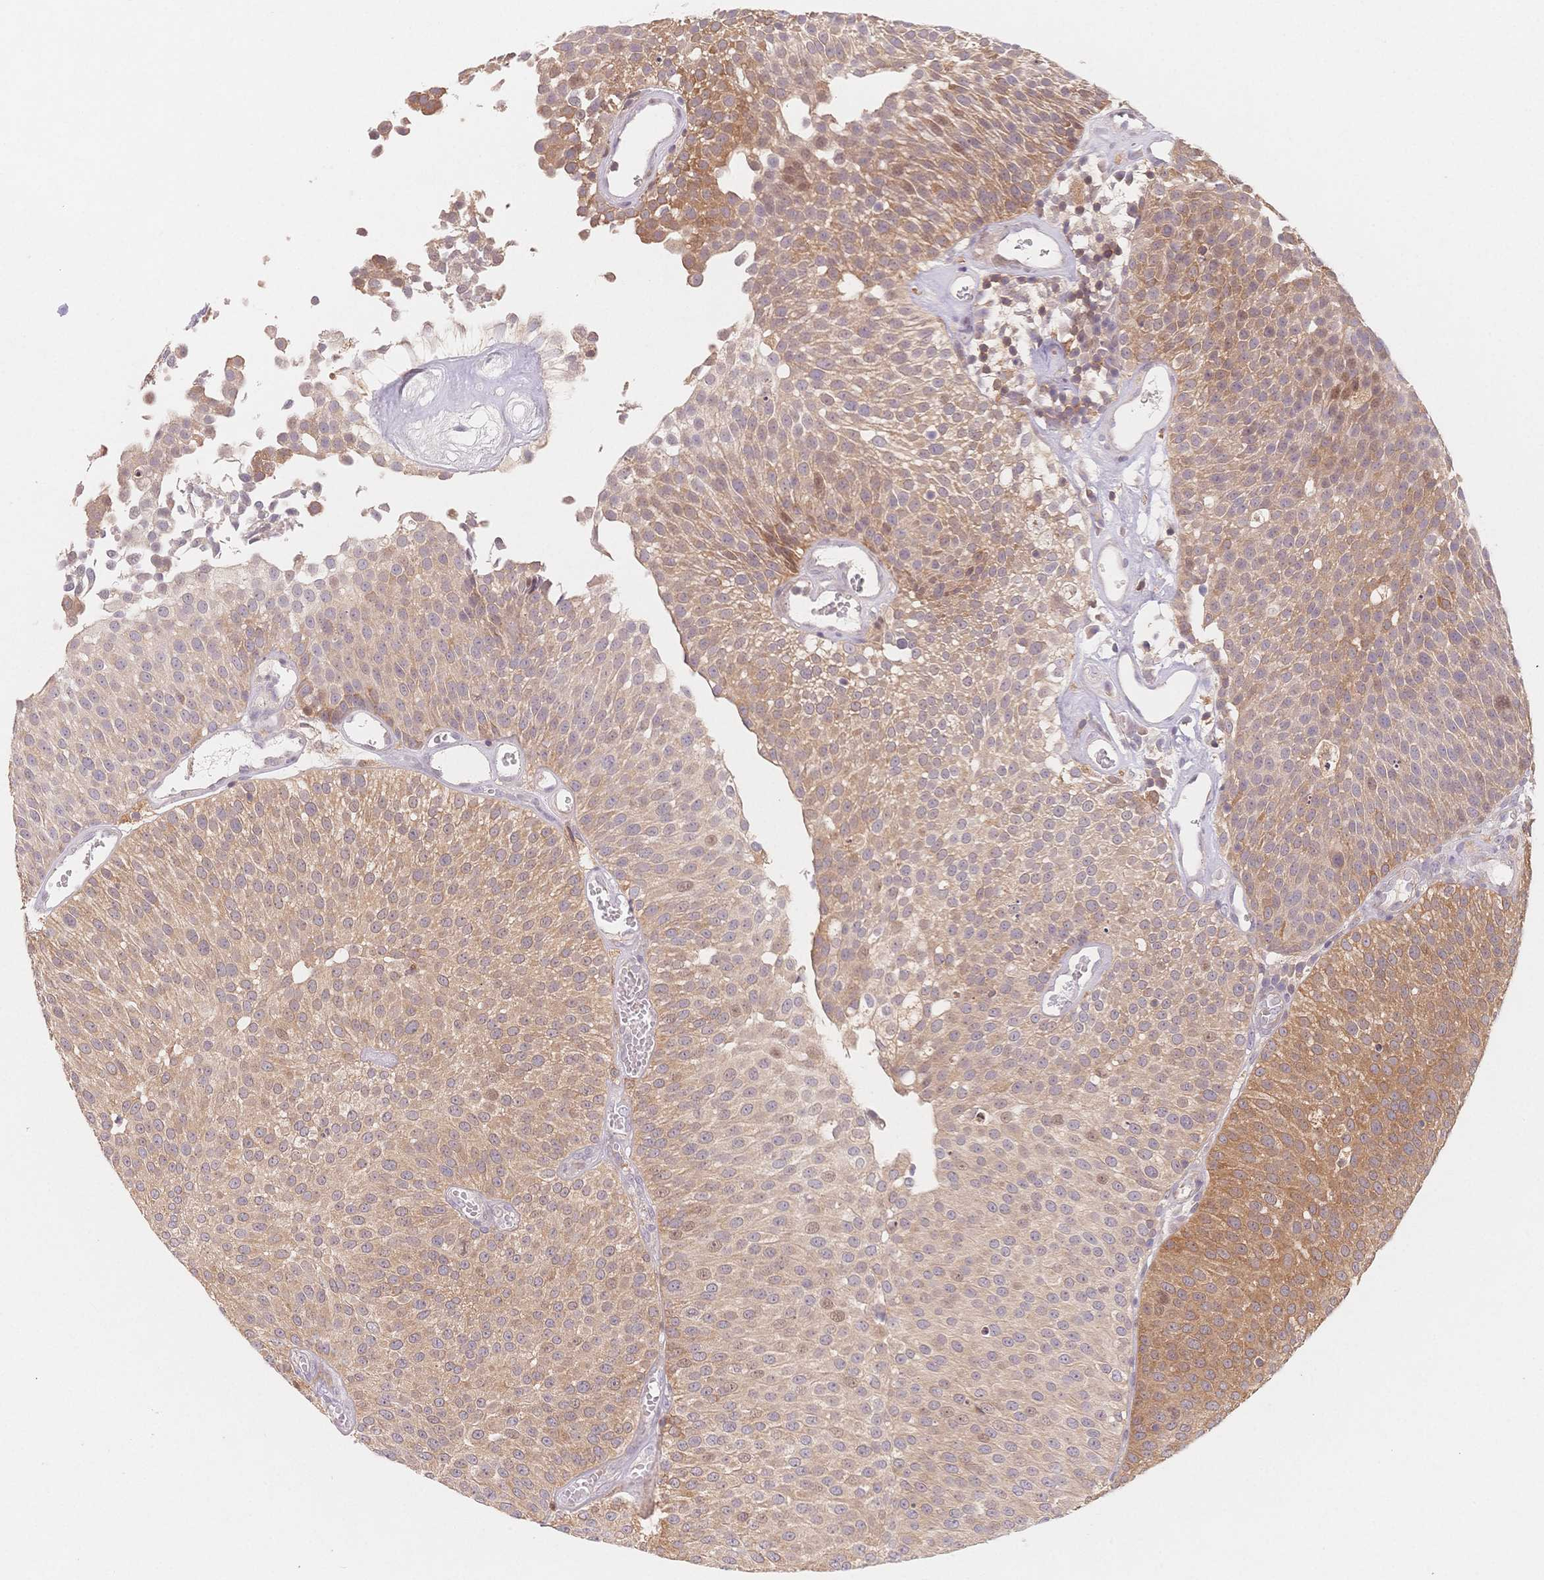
{"staining": {"intensity": "moderate", "quantity": ">75%", "location": "cytoplasmic/membranous,nuclear"}, "tissue": "urothelial cancer", "cell_type": "Tumor cells", "image_type": "cancer", "snomed": [{"axis": "morphology", "description": "Urothelial carcinoma, Low grade"}, {"axis": "topography", "description": "Urinary bladder"}], "caption": "DAB immunohistochemical staining of low-grade urothelial carcinoma exhibits moderate cytoplasmic/membranous and nuclear protein positivity in approximately >75% of tumor cells.", "gene": "C12orf75", "patient": {"sex": "female", "age": 79}}